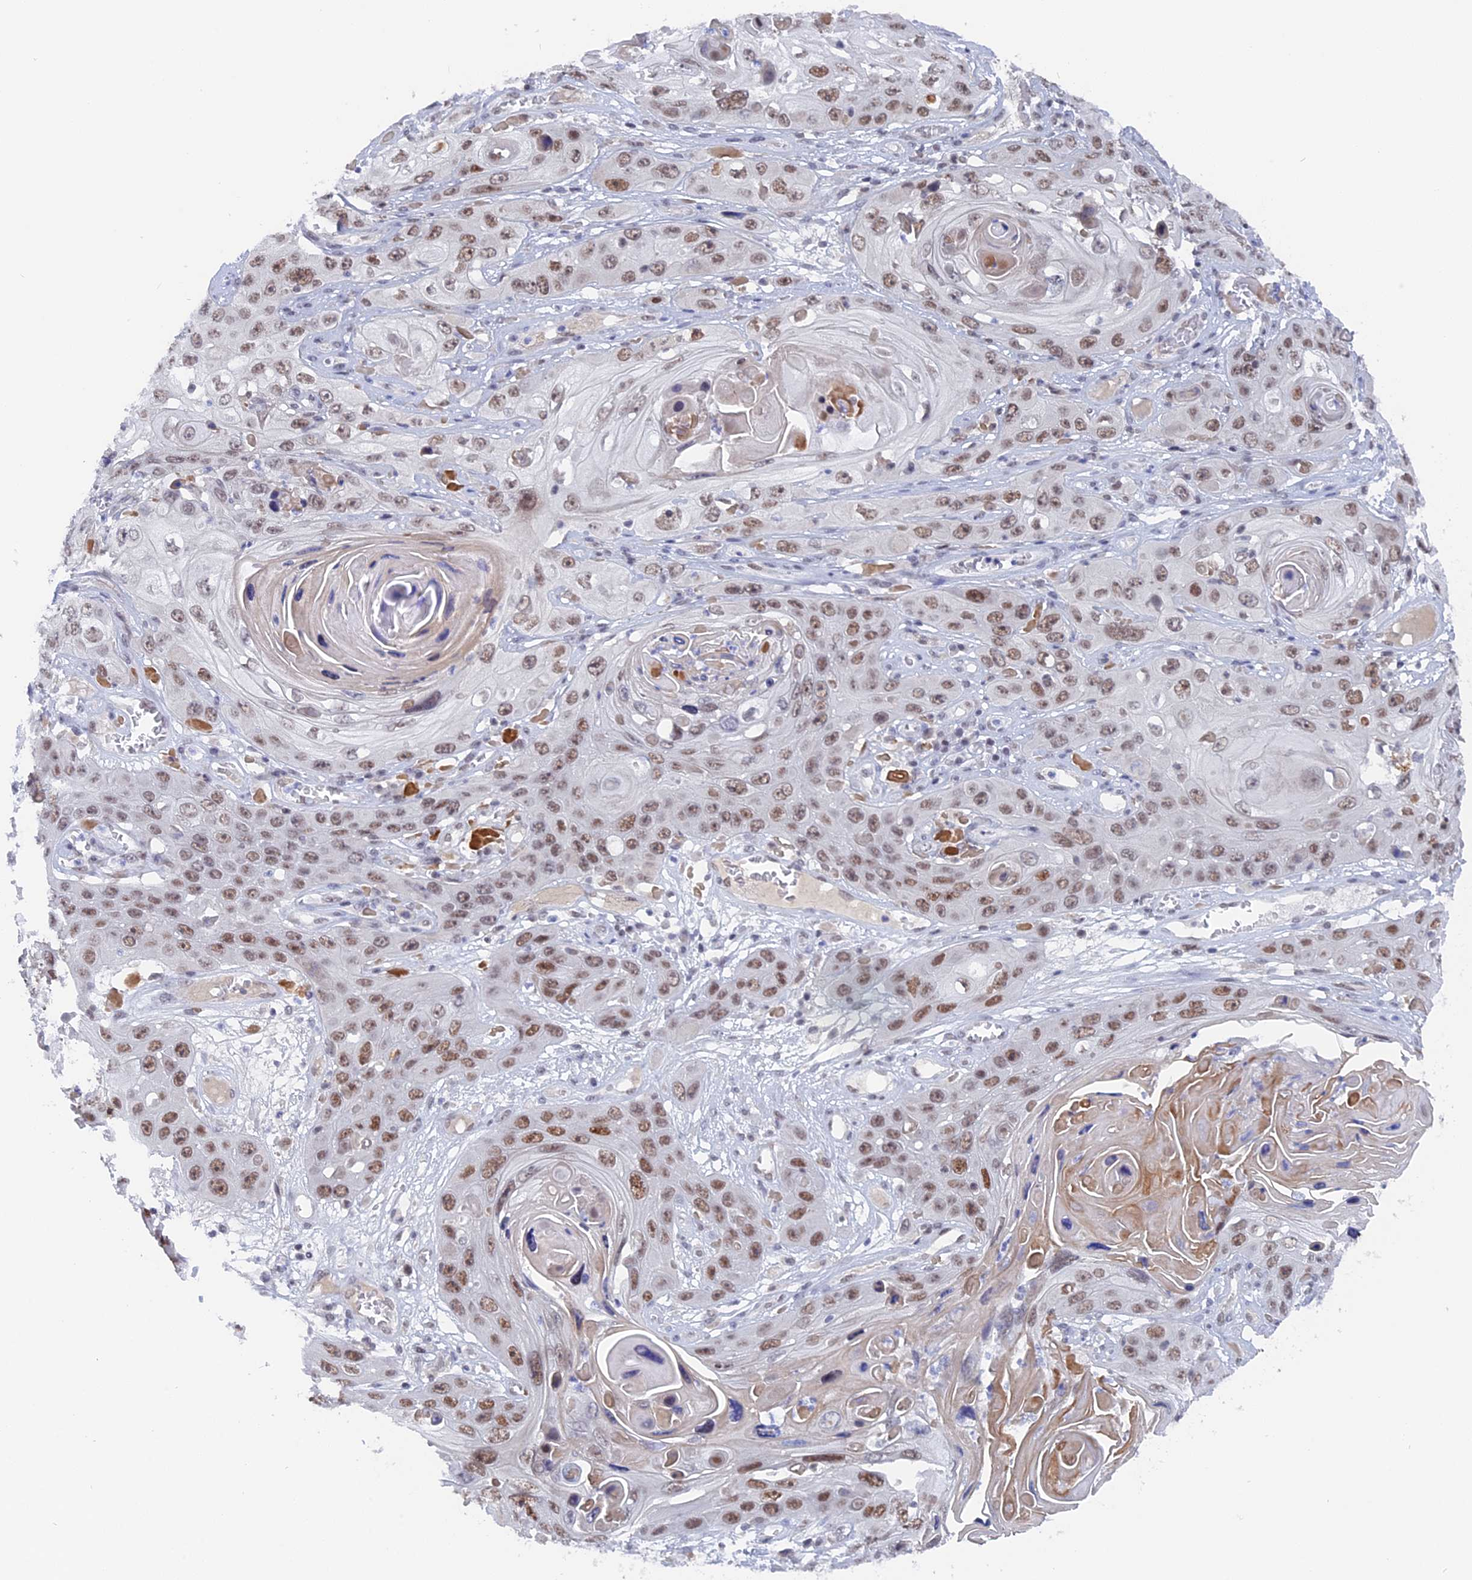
{"staining": {"intensity": "moderate", "quantity": ">75%", "location": "nuclear"}, "tissue": "skin cancer", "cell_type": "Tumor cells", "image_type": "cancer", "snomed": [{"axis": "morphology", "description": "Squamous cell carcinoma, NOS"}, {"axis": "topography", "description": "Skin"}], "caption": "Immunohistochemical staining of skin cancer demonstrates moderate nuclear protein staining in about >75% of tumor cells.", "gene": "BRD2", "patient": {"sex": "male", "age": 55}}